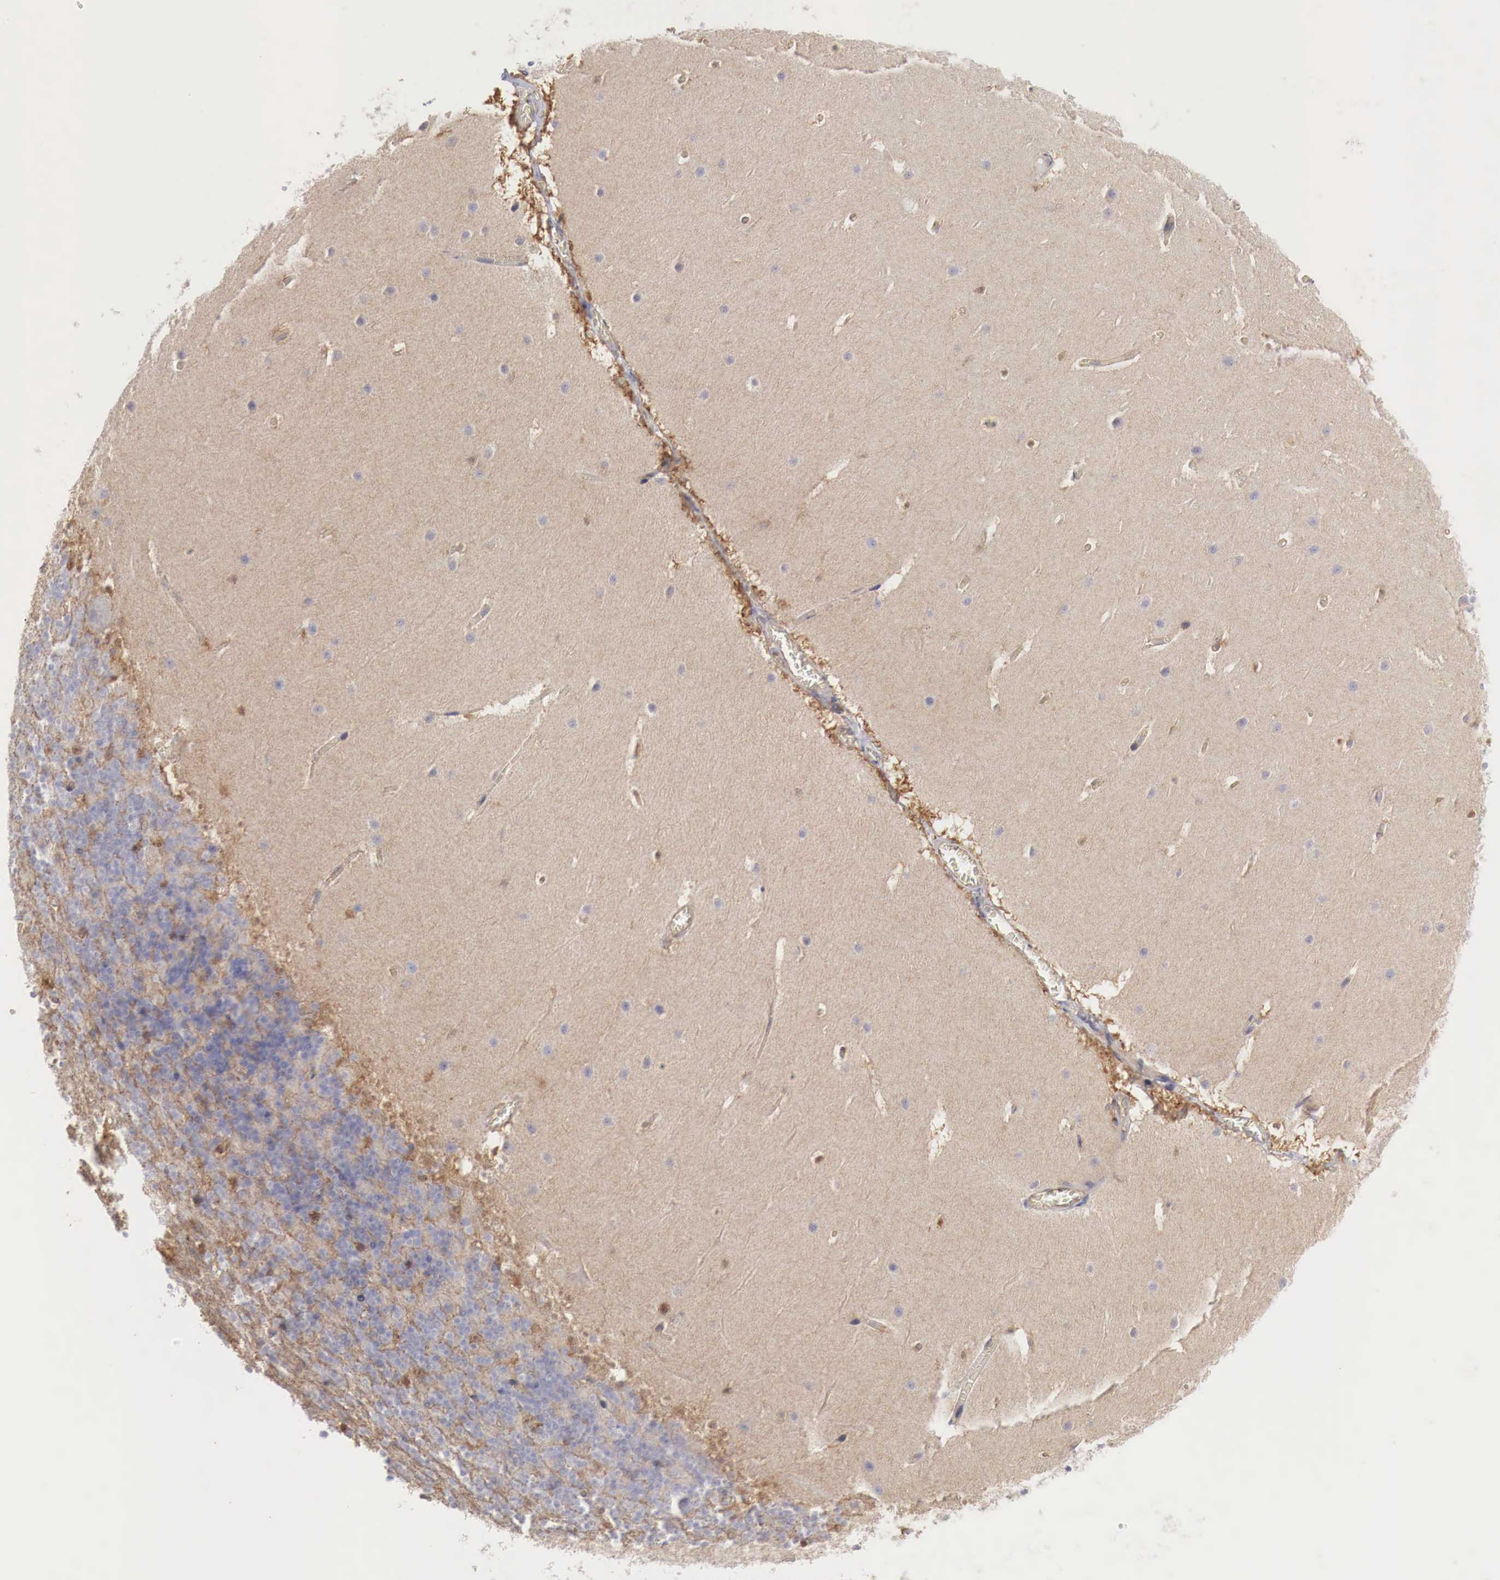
{"staining": {"intensity": "negative", "quantity": "none", "location": "none"}, "tissue": "cerebellum", "cell_type": "Cells in granular layer", "image_type": "normal", "snomed": [{"axis": "morphology", "description": "Normal tissue, NOS"}, {"axis": "topography", "description": "Cerebellum"}], "caption": "This is an immunohistochemistry (IHC) micrograph of normal cerebellum. There is no positivity in cells in granular layer.", "gene": "MSN", "patient": {"sex": "male", "age": 45}}